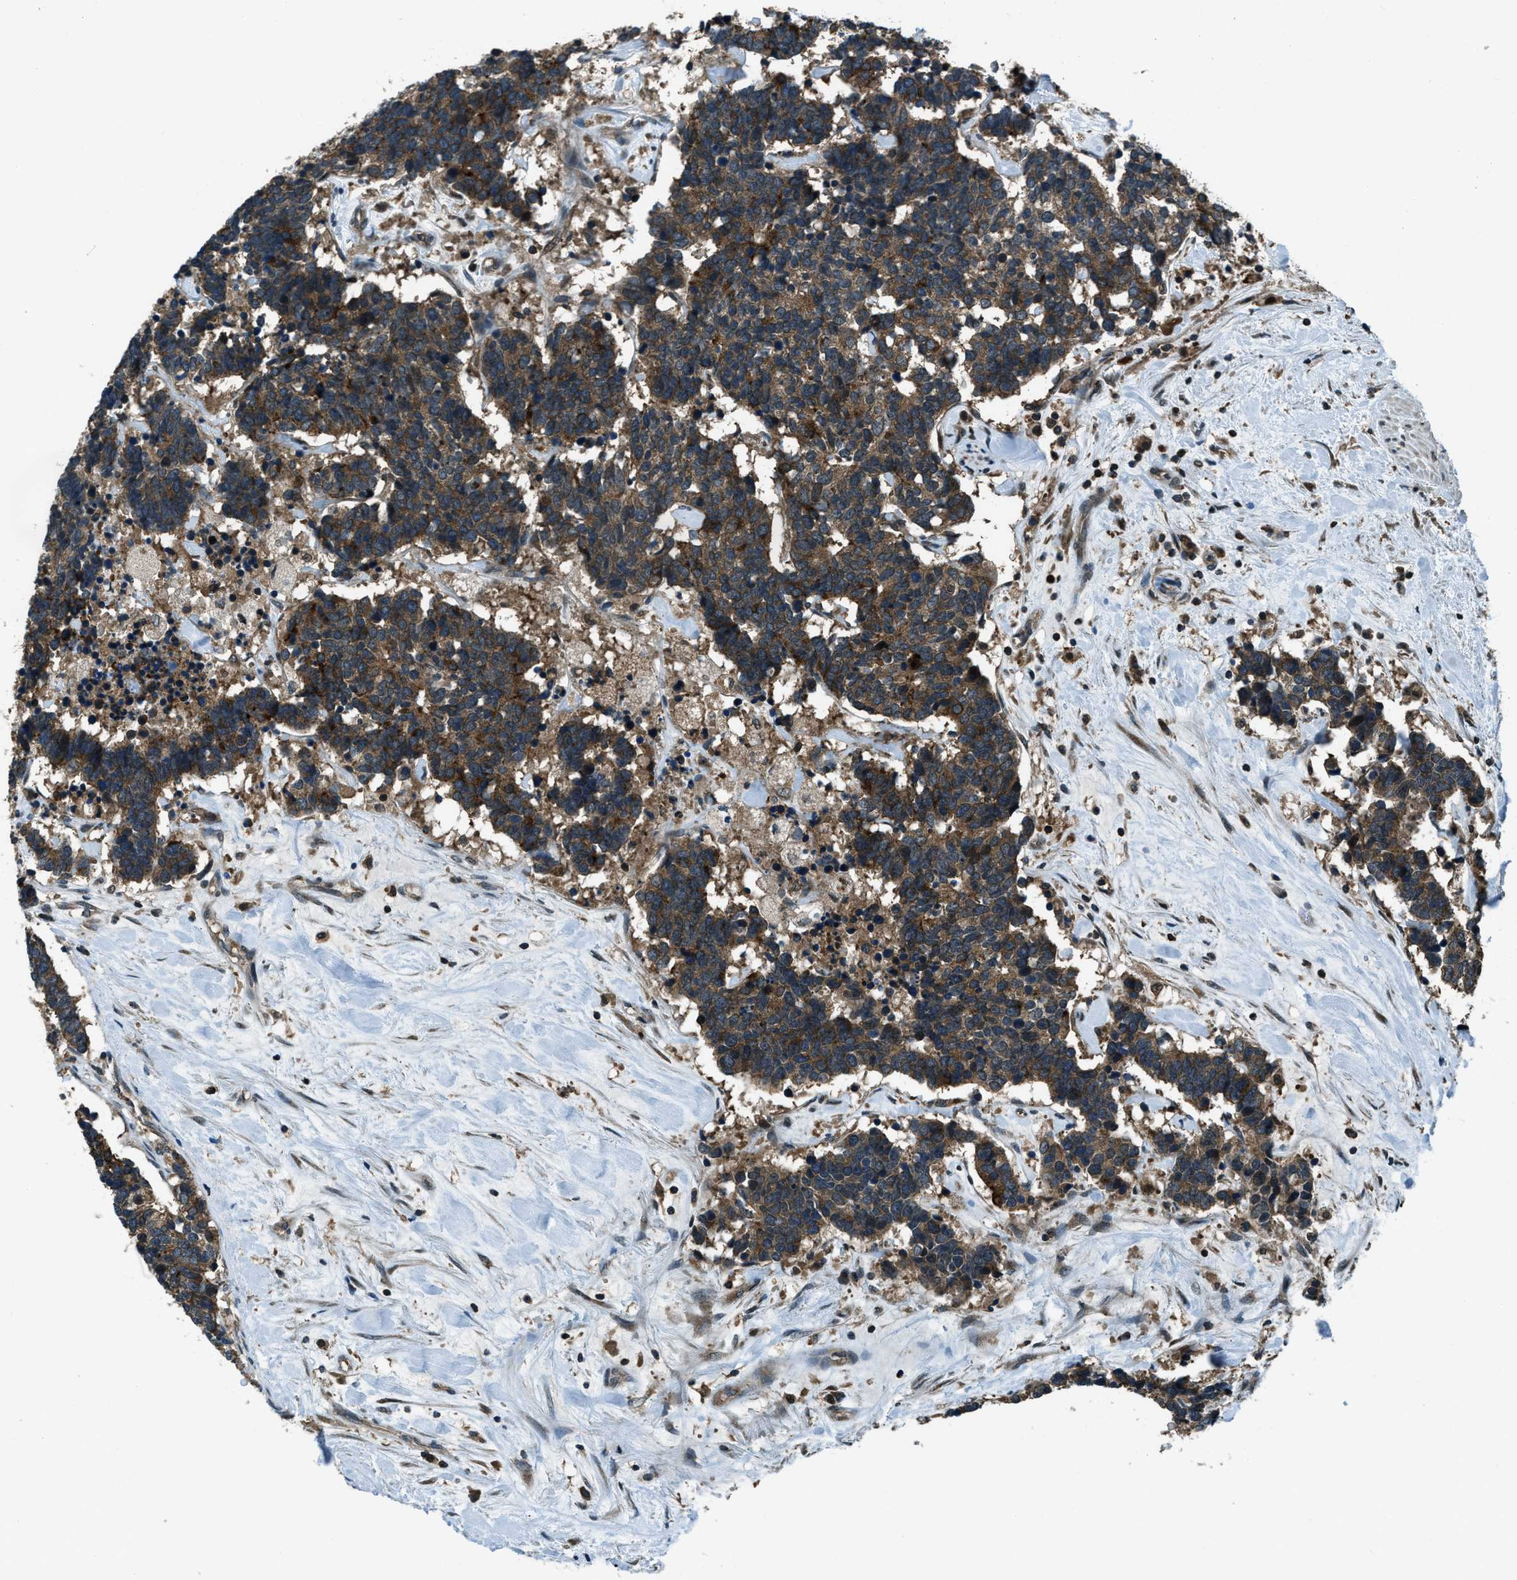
{"staining": {"intensity": "moderate", "quantity": ">75%", "location": "cytoplasmic/membranous"}, "tissue": "carcinoid", "cell_type": "Tumor cells", "image_type": "cancer", "snomed": [{"axis": "morphology", "description": "Carcinoma, NOS"}, {"axis": "morphology", "description": "Carcinoid, malignant, NOS"}, {"axis": "topography", "description": "Urinary bladder"}], "caption": "Immunohistochemistry (IHC) image of neoplastic tissue: human malignant carcinoid stained using immunohistochemistry (IHC) exhibits medium levels of moderate protein expression localized specifically in the cytoplasmic/membranous of tumor cells, appearing as a cytoplasmic/membranous brown color.", "gene": "TRIM4", "patient": {"sex": "male", "age": 57}}